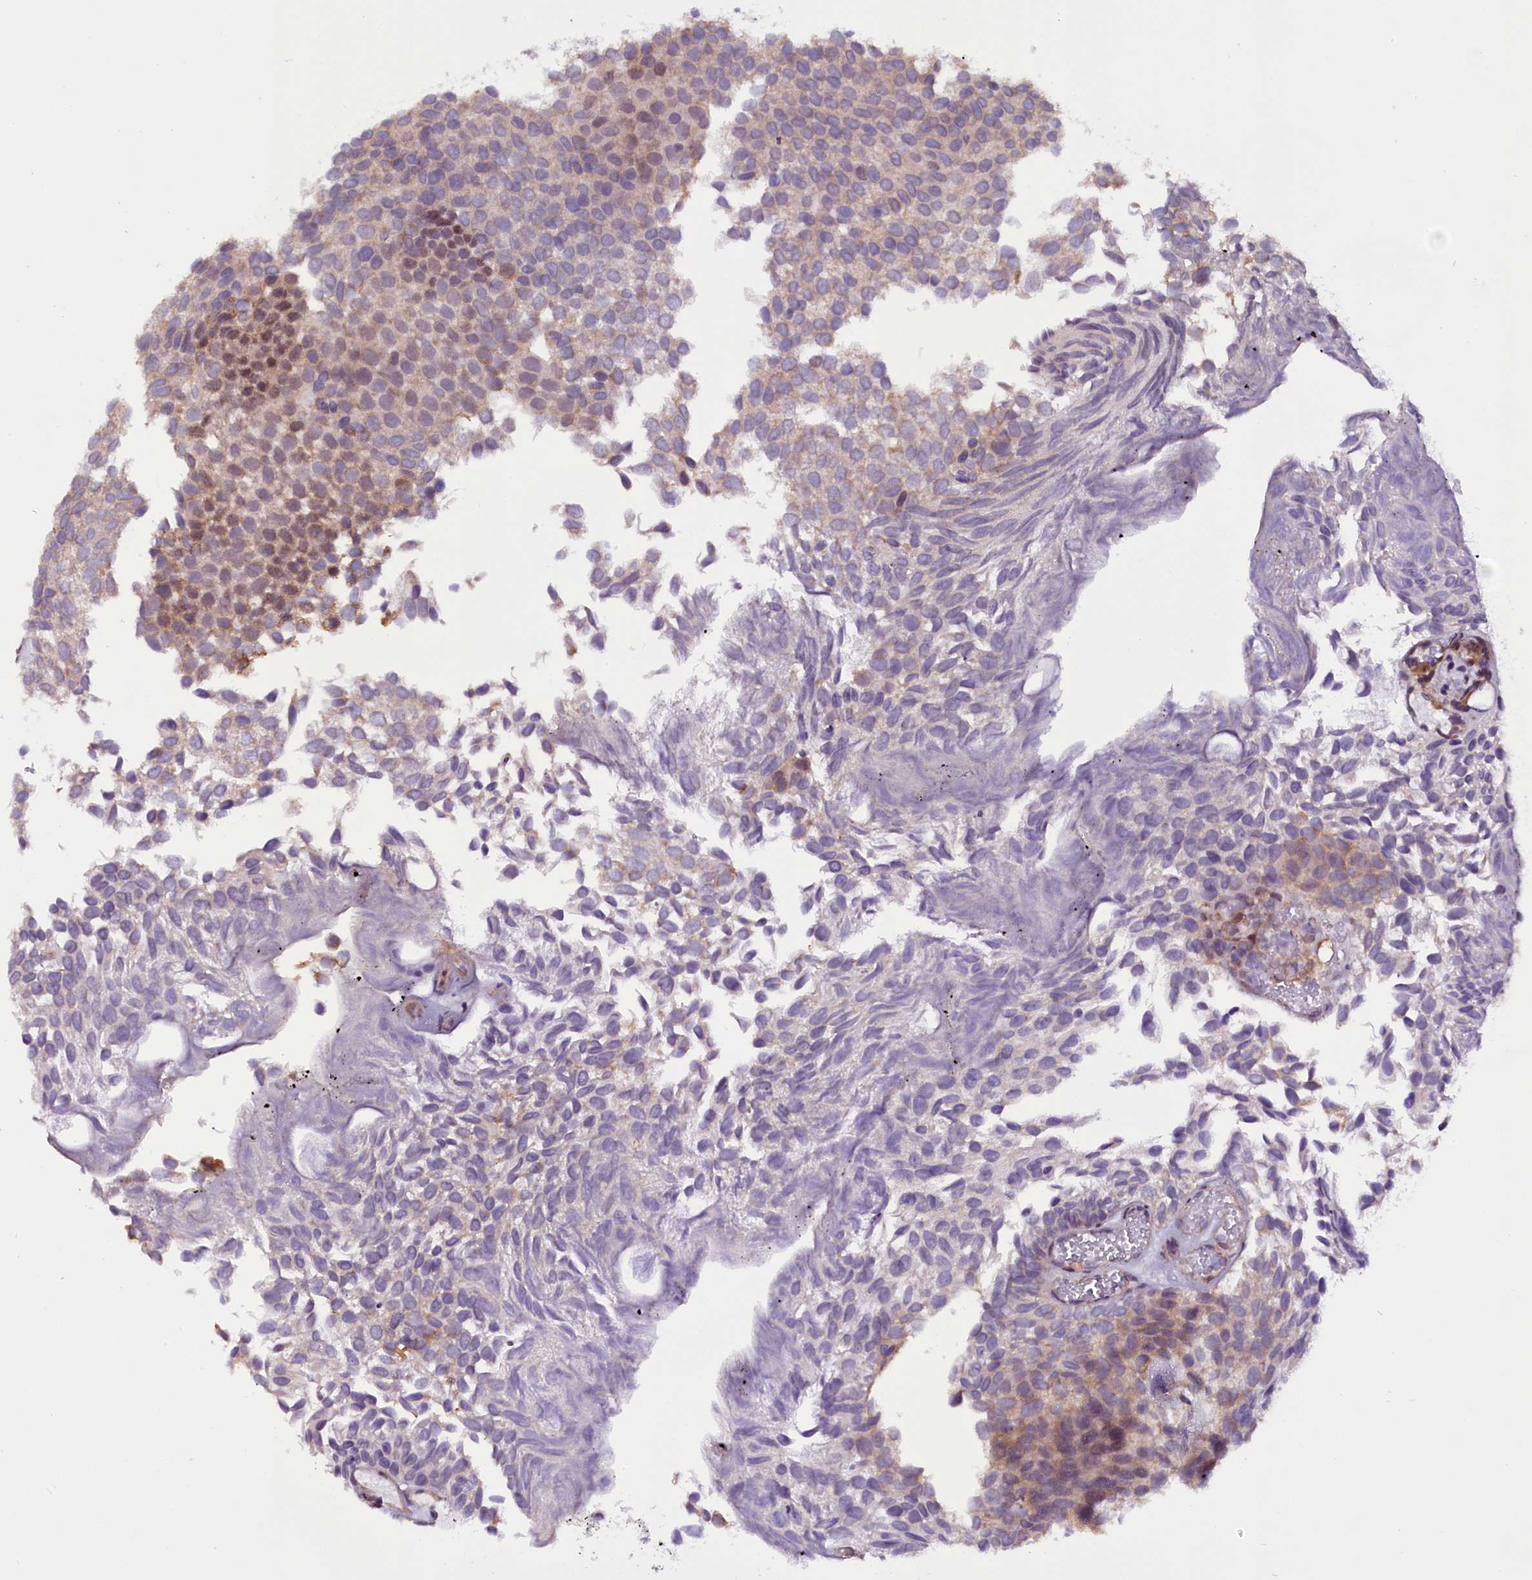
{"staining": {"intensity": "moderate", "quantity": "25%-75%", "location": "cytoplasmic/membranous,nuclear"}, "tissue": "urothelial cancer", "cell_type": "Tumor cells", "image_type": "cancer", "snomed": [{"axis": "morphology", "description": "Urothelial carcinoma, Low grade"}, {"axis": "topography", "description": "Urinary bladder"}], "caption": "An image of human urothelial cancer stained for a protein shows moderate cytoplasmic/membranous and nuclear brown staining in tumor cells.", "gene": "UACA", "patient": {"sex": "male", "age": 89}}